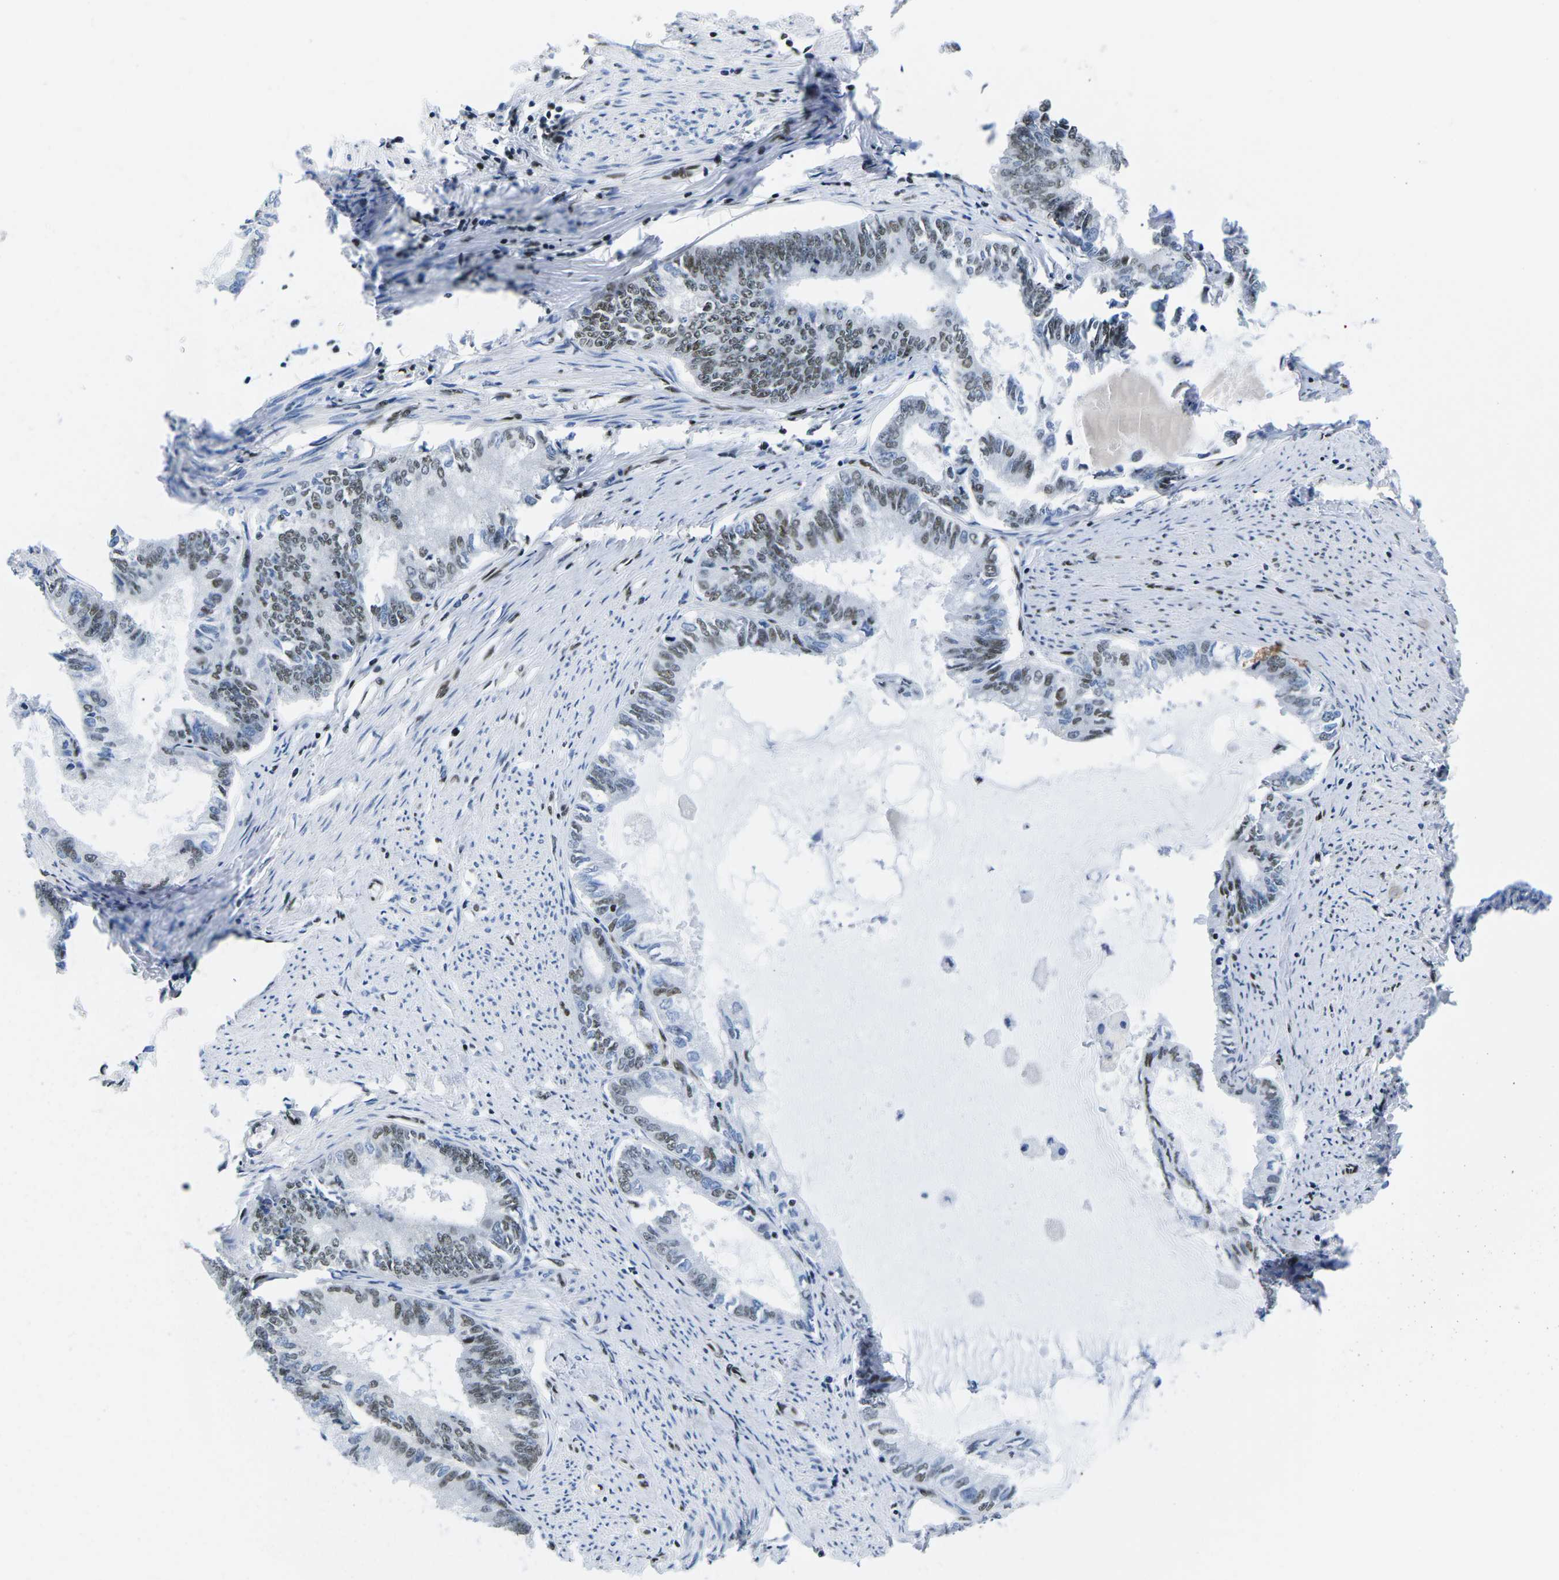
{"staining": {"intensity": "weak", "quantity": ">75%", "location": "nuclear"}, "tissue": "endometrial cancer", "cell_type": "Tumor cells", "image_type": "cancer", "snomed": [{"axis": "morphology", "description": "Adenocarcinoma, NOS"}, {"axis": "topography", "description": "Endometrium"}], "caption": "Protein expression by immunohistochemistry (IHC) demonstrates weak nuclear staining in about >75% of tumor cells in adenocarcinoma (endometrial).", "gene": "ATF1", "patient": {"sex": "female", "age": 86}}